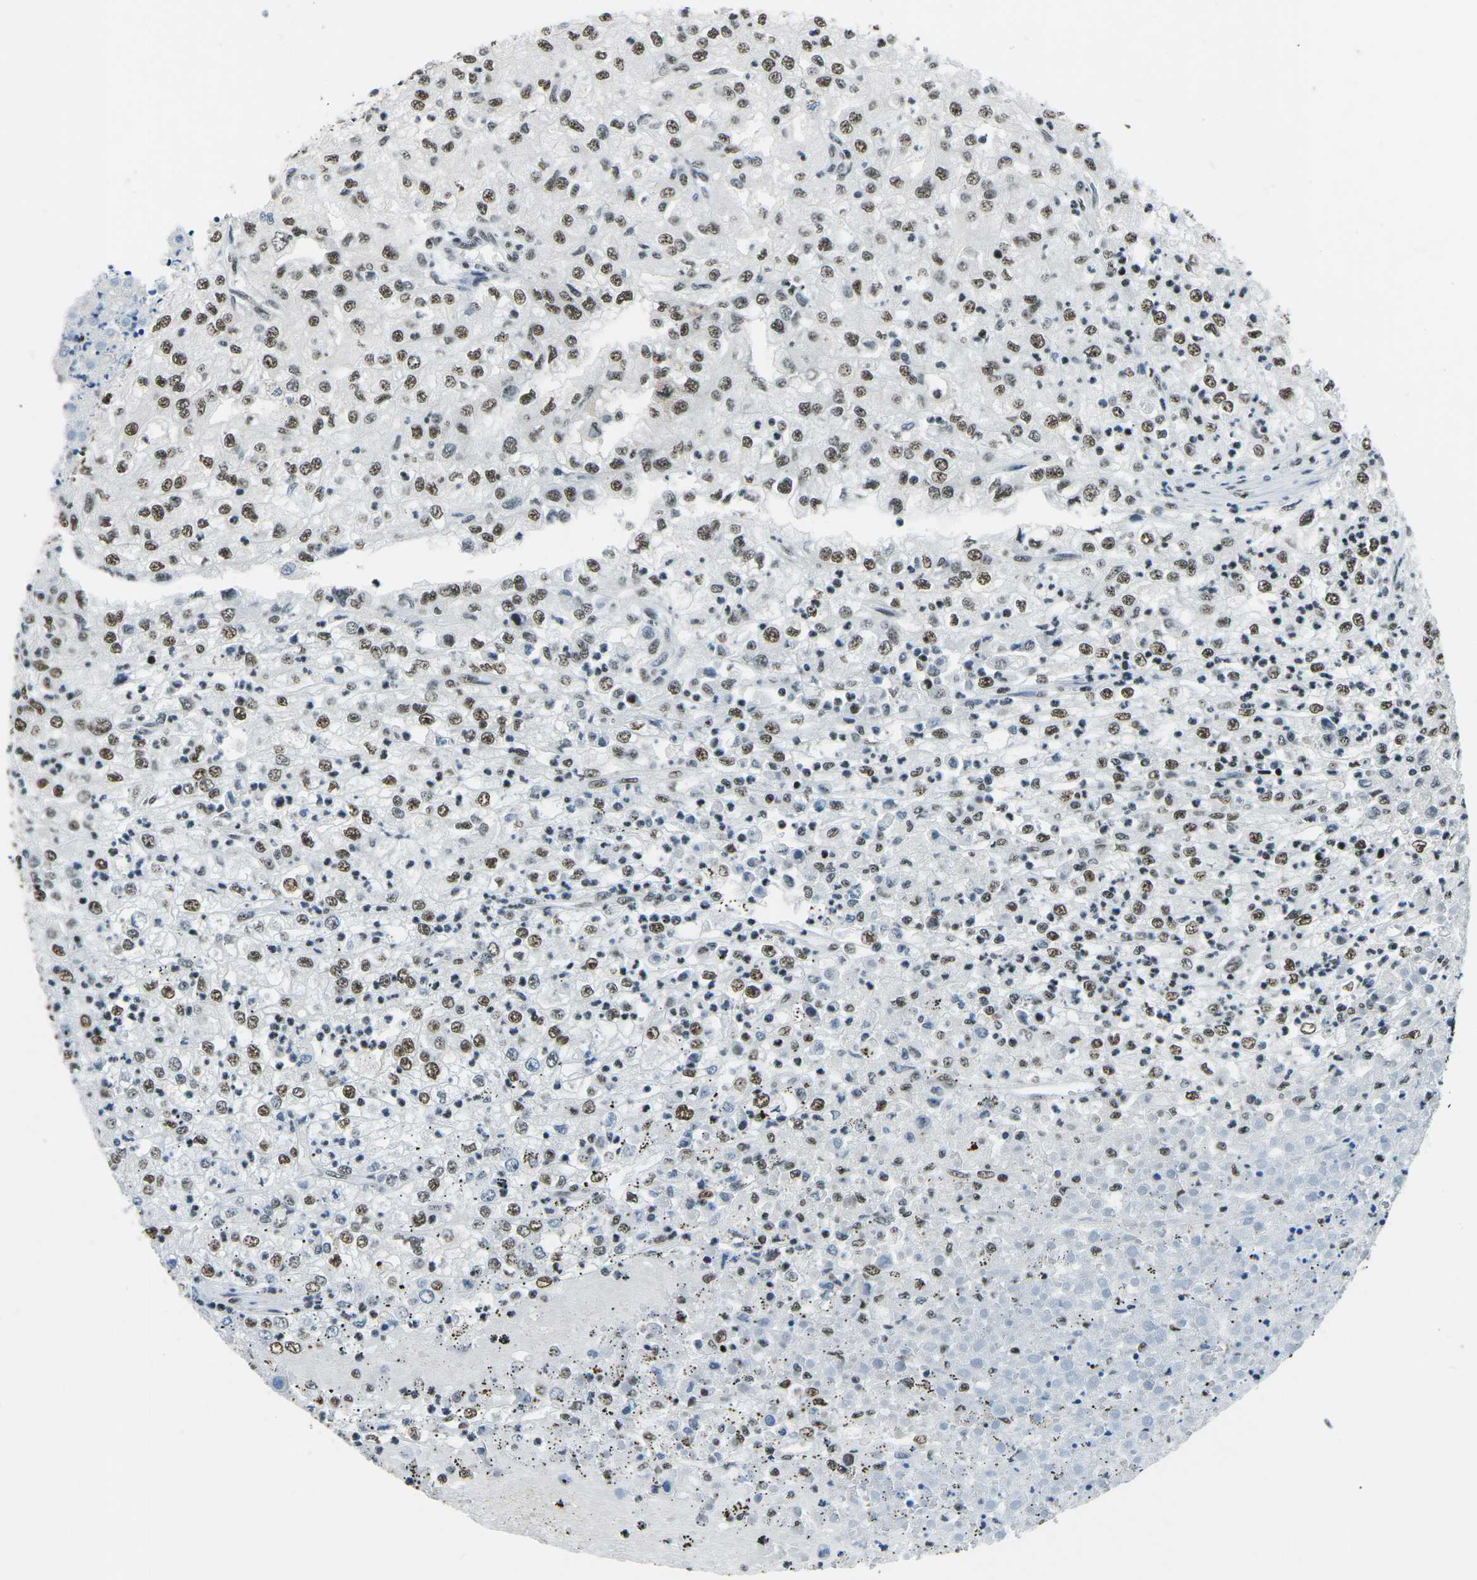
{"staining": {"intensity": "moderate", "quantity": ">75%", "location": "nuclear"}, "tissue": "renal cancer", "cell_type": "Tumor cells", "image_type": "cancer", "snomed": [{"axis": "morphology", "description": "Adenocarcinoma, NOS"}, {"axis": "topography", "description": "Kidney"}], "caption": "This image exhibits IHC staining of human renal adenocarcinoma, with medium moderate nuclear expression in about >75% of tumor cells.", "gene": "RBL2", "patient": {"sex": "female", "age": 54}}